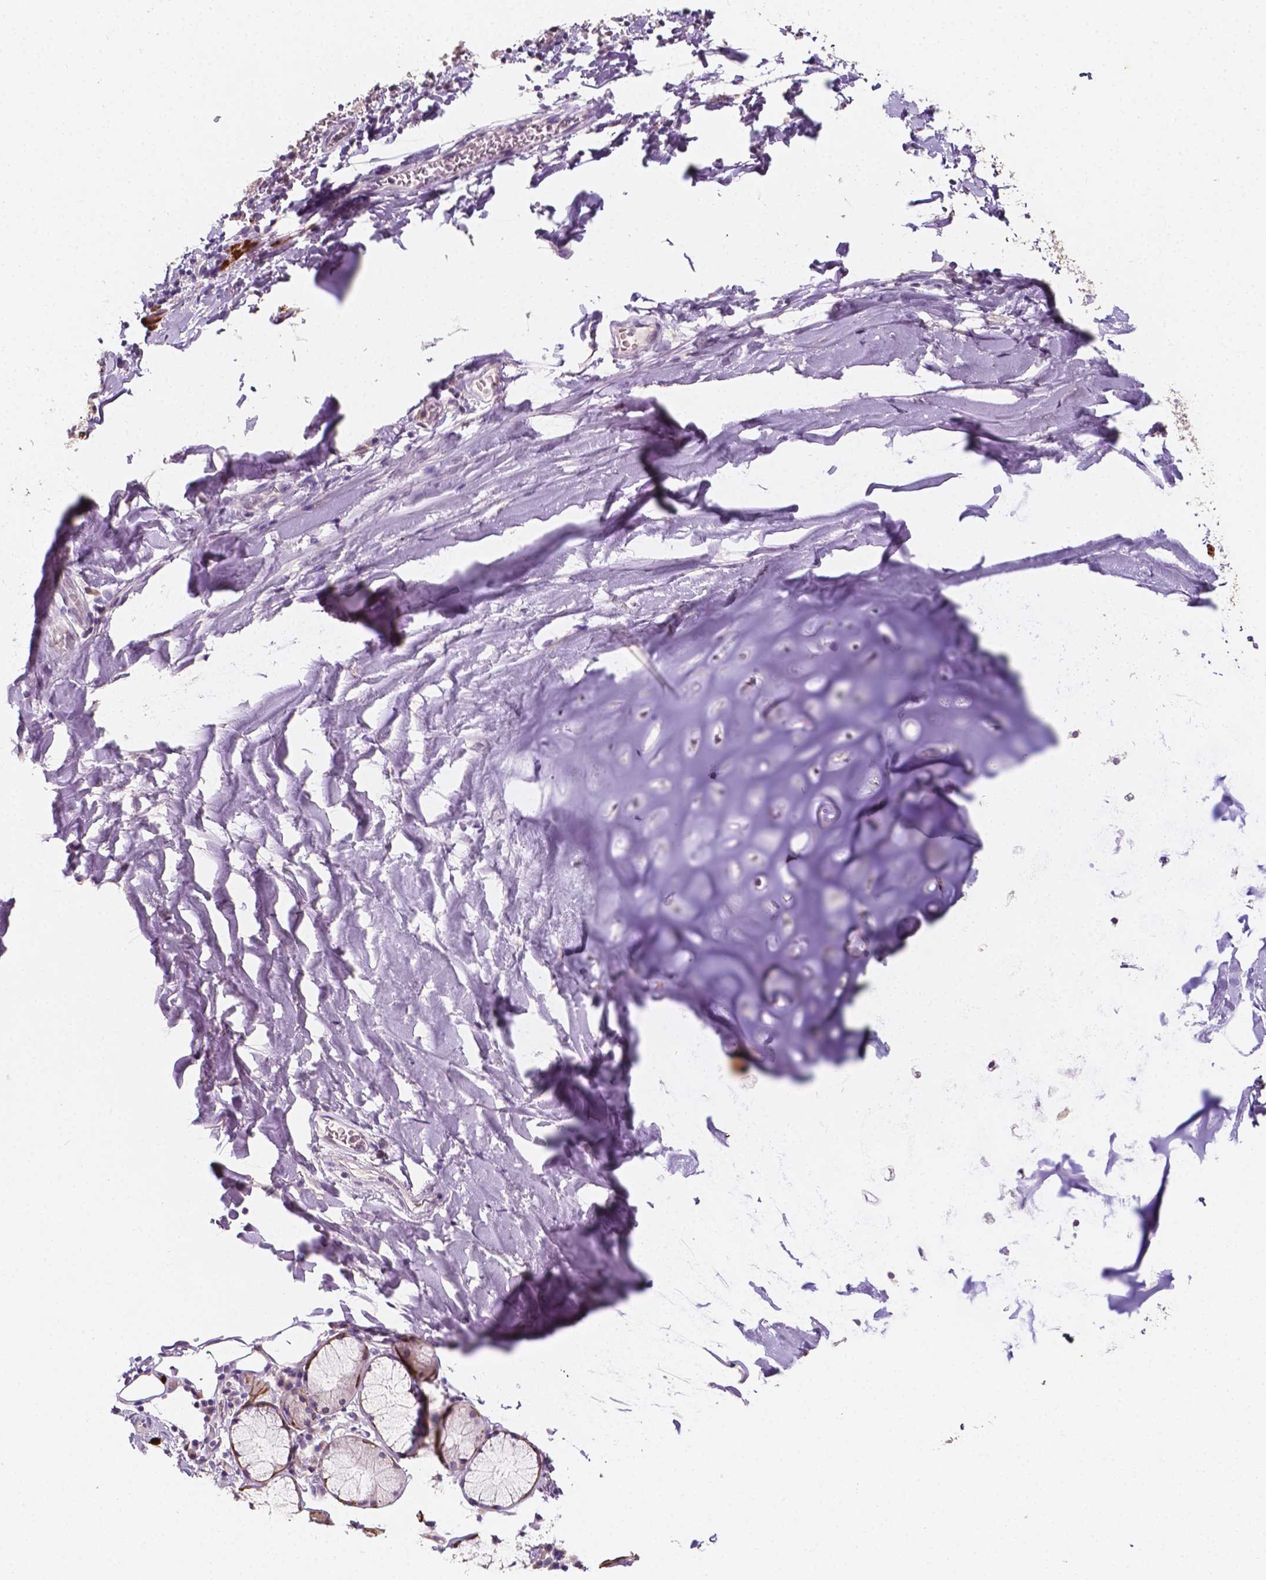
{"staining": {"intensity": "negative", "quantity": "none", "location": "none"}, "tissue": "soft tissue", "cell_type": "Chondrocytes", "image_type": "normal", "snomed": [{"axis": "morphology", "description": "Normal tissue, NOS"}, {"axis": "topography", "description": "Cartilage tissue"}, {"axis": "topography", "description": "Bronchus"}], "caption": "Immunohistochemistry histopathology image of normal human soft tissue stained for a protein (brown), which demonstrates no positivity in chondrocytes.", "gene": "SIRT2", "patient": {"sex": "male", "age": 58}}